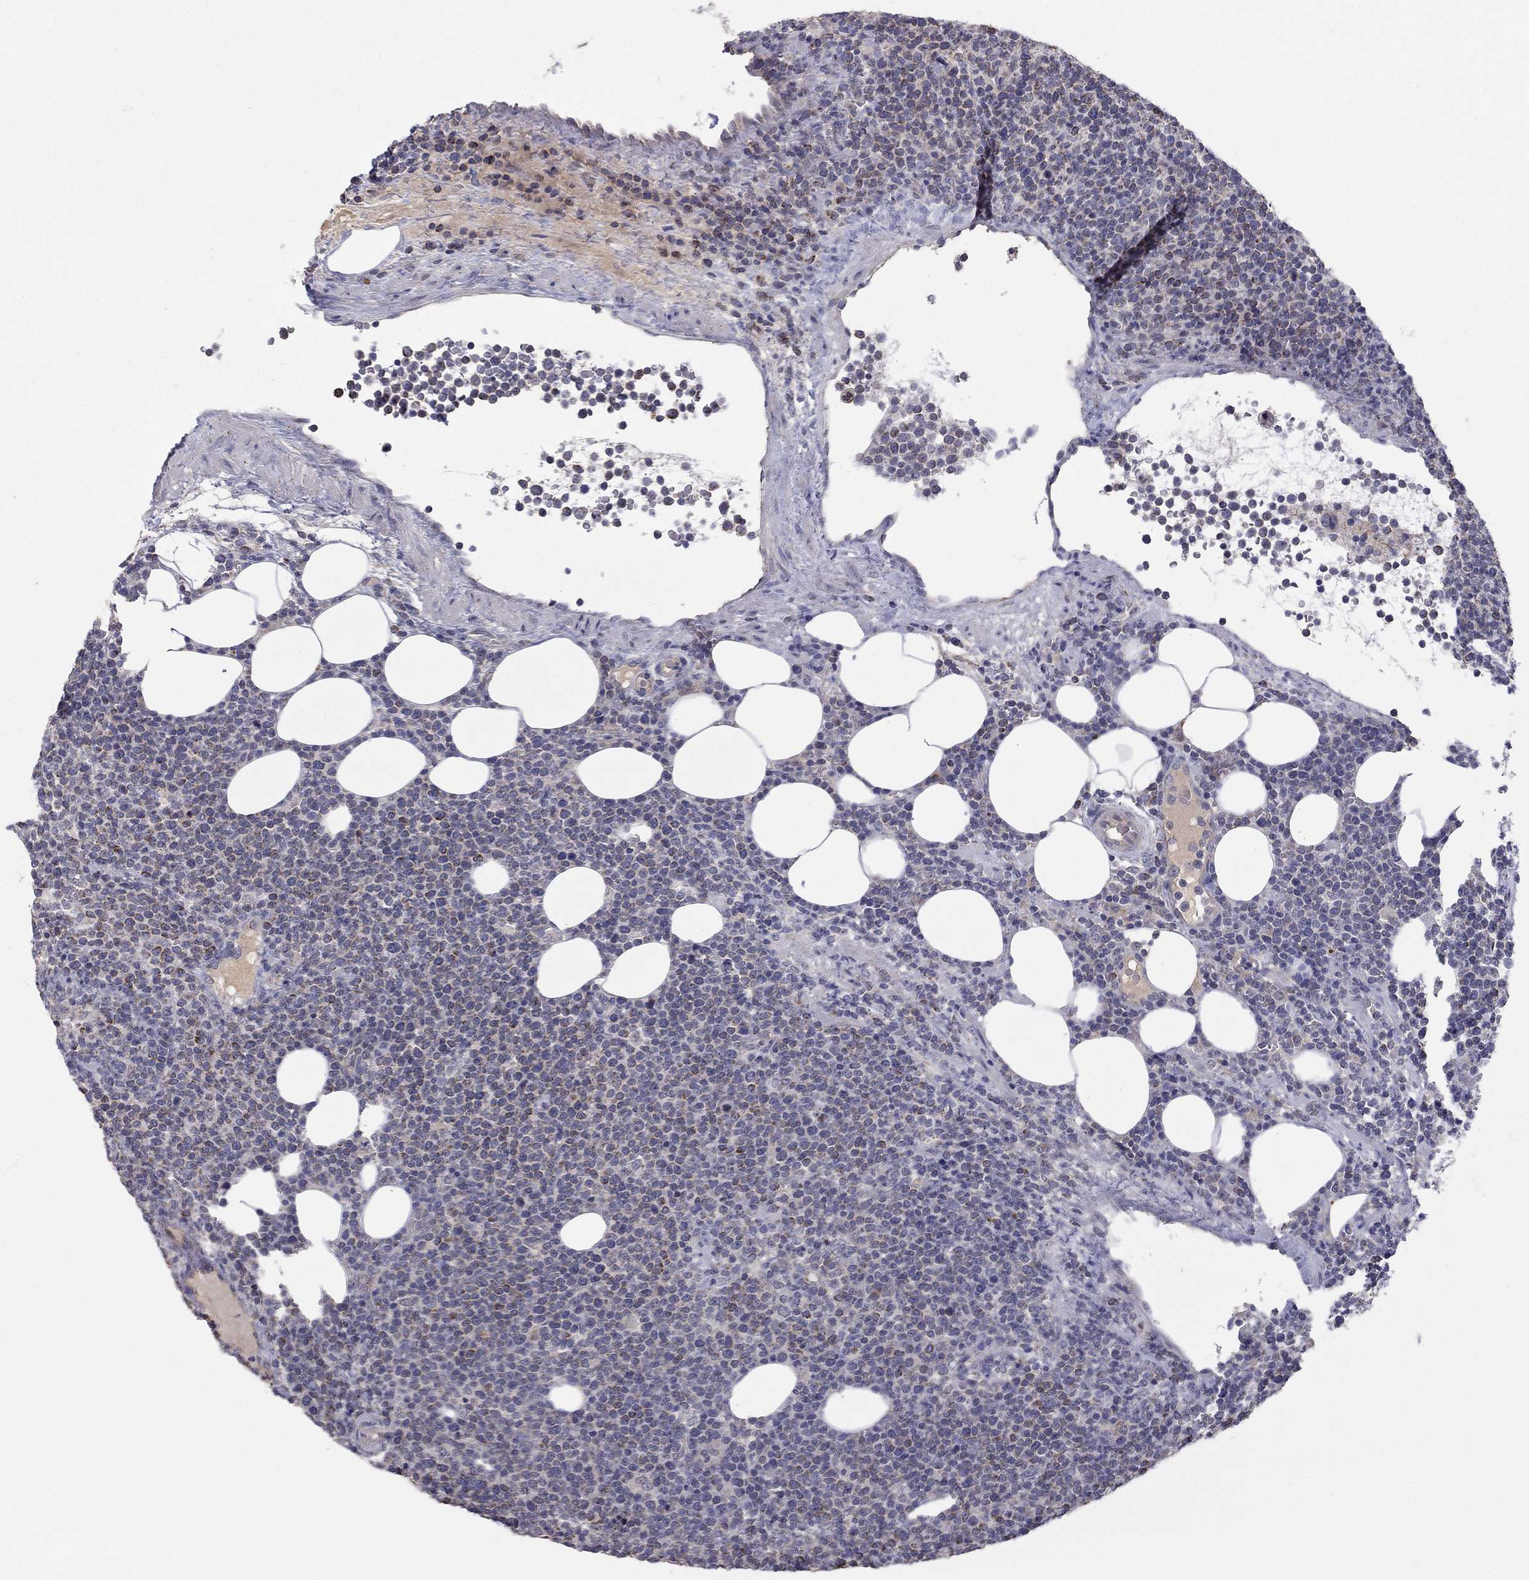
{"staining": {"intensity": "moderate", "quantity": "<25%", "location": "cytoplasmic/membranous"}, "tissue": "lymphoma", "cell_type": "Tumor cells", "image_type": "cancer", "snomed": [{"axis": "morphology", "description": "Malignant lymphoma, non-Hodgkin's type, High grade"}, {"axis": "topography", "description": "Lymph node"}], "caption": "Tumor cells display low levels of moderate cytoplasmic/membranous expression in approximately <25% of cells in human malignant lymphoma, non-Hodgkin's type (high-grade).", "gene": "CRACDL", "patient": {"sex": "male", "age": 61}}